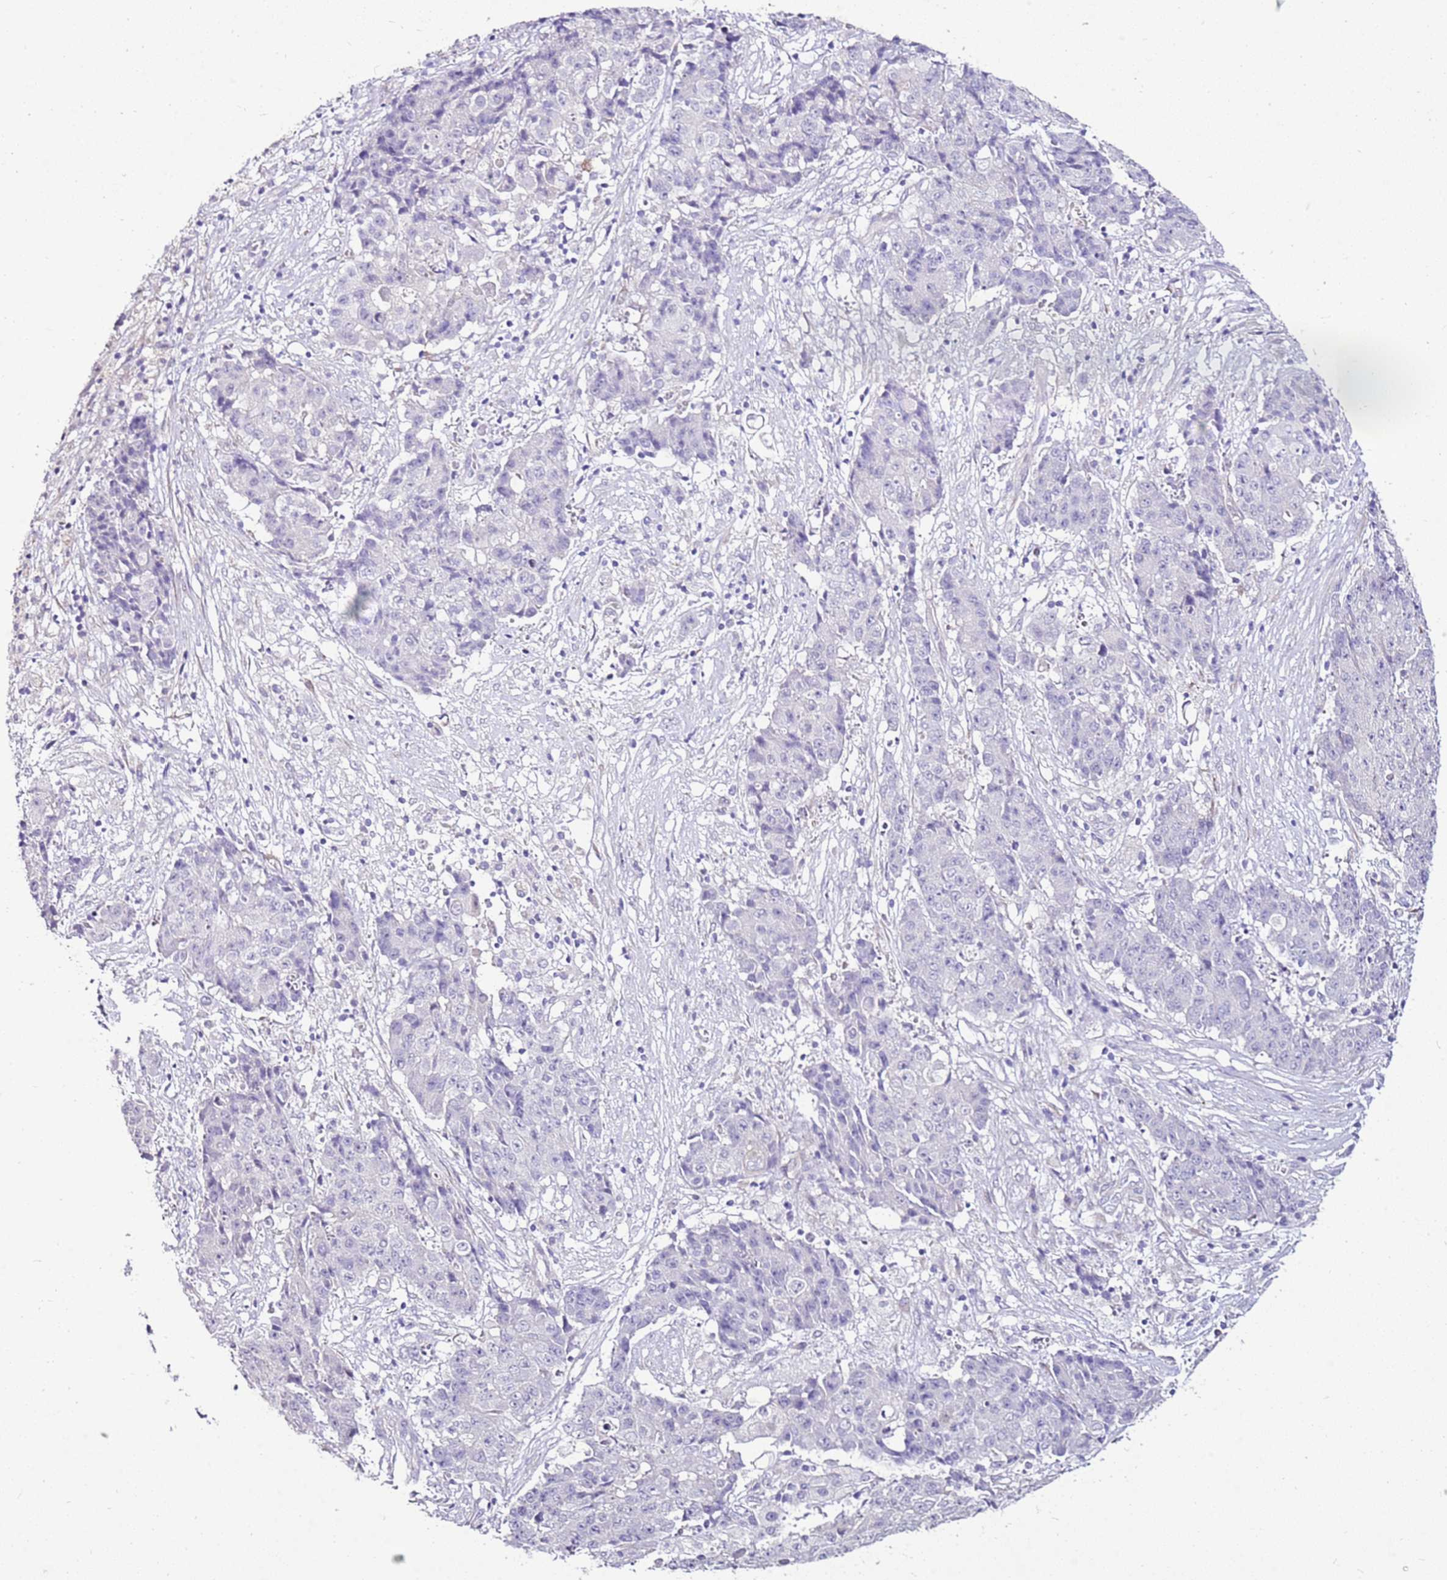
{"staining": {"intensity": "negative", "quantity": "none", "location": "none"}, "tissue": "ovarian cancer", "cell_type": "Tumor cells", "image_type": "cancer", "snomed": [{"axis": "morphology", "description": "Carcinoma, endometroid"}, {"axis": "topography", "description": "Ovary"}], "caption": "Protein analysis of endometroid carcinoma (ovarian) shows no significant positivity in tumor cells.", "gene": "SLC38A5", "patient": {"sex": "female", "age": 42}}